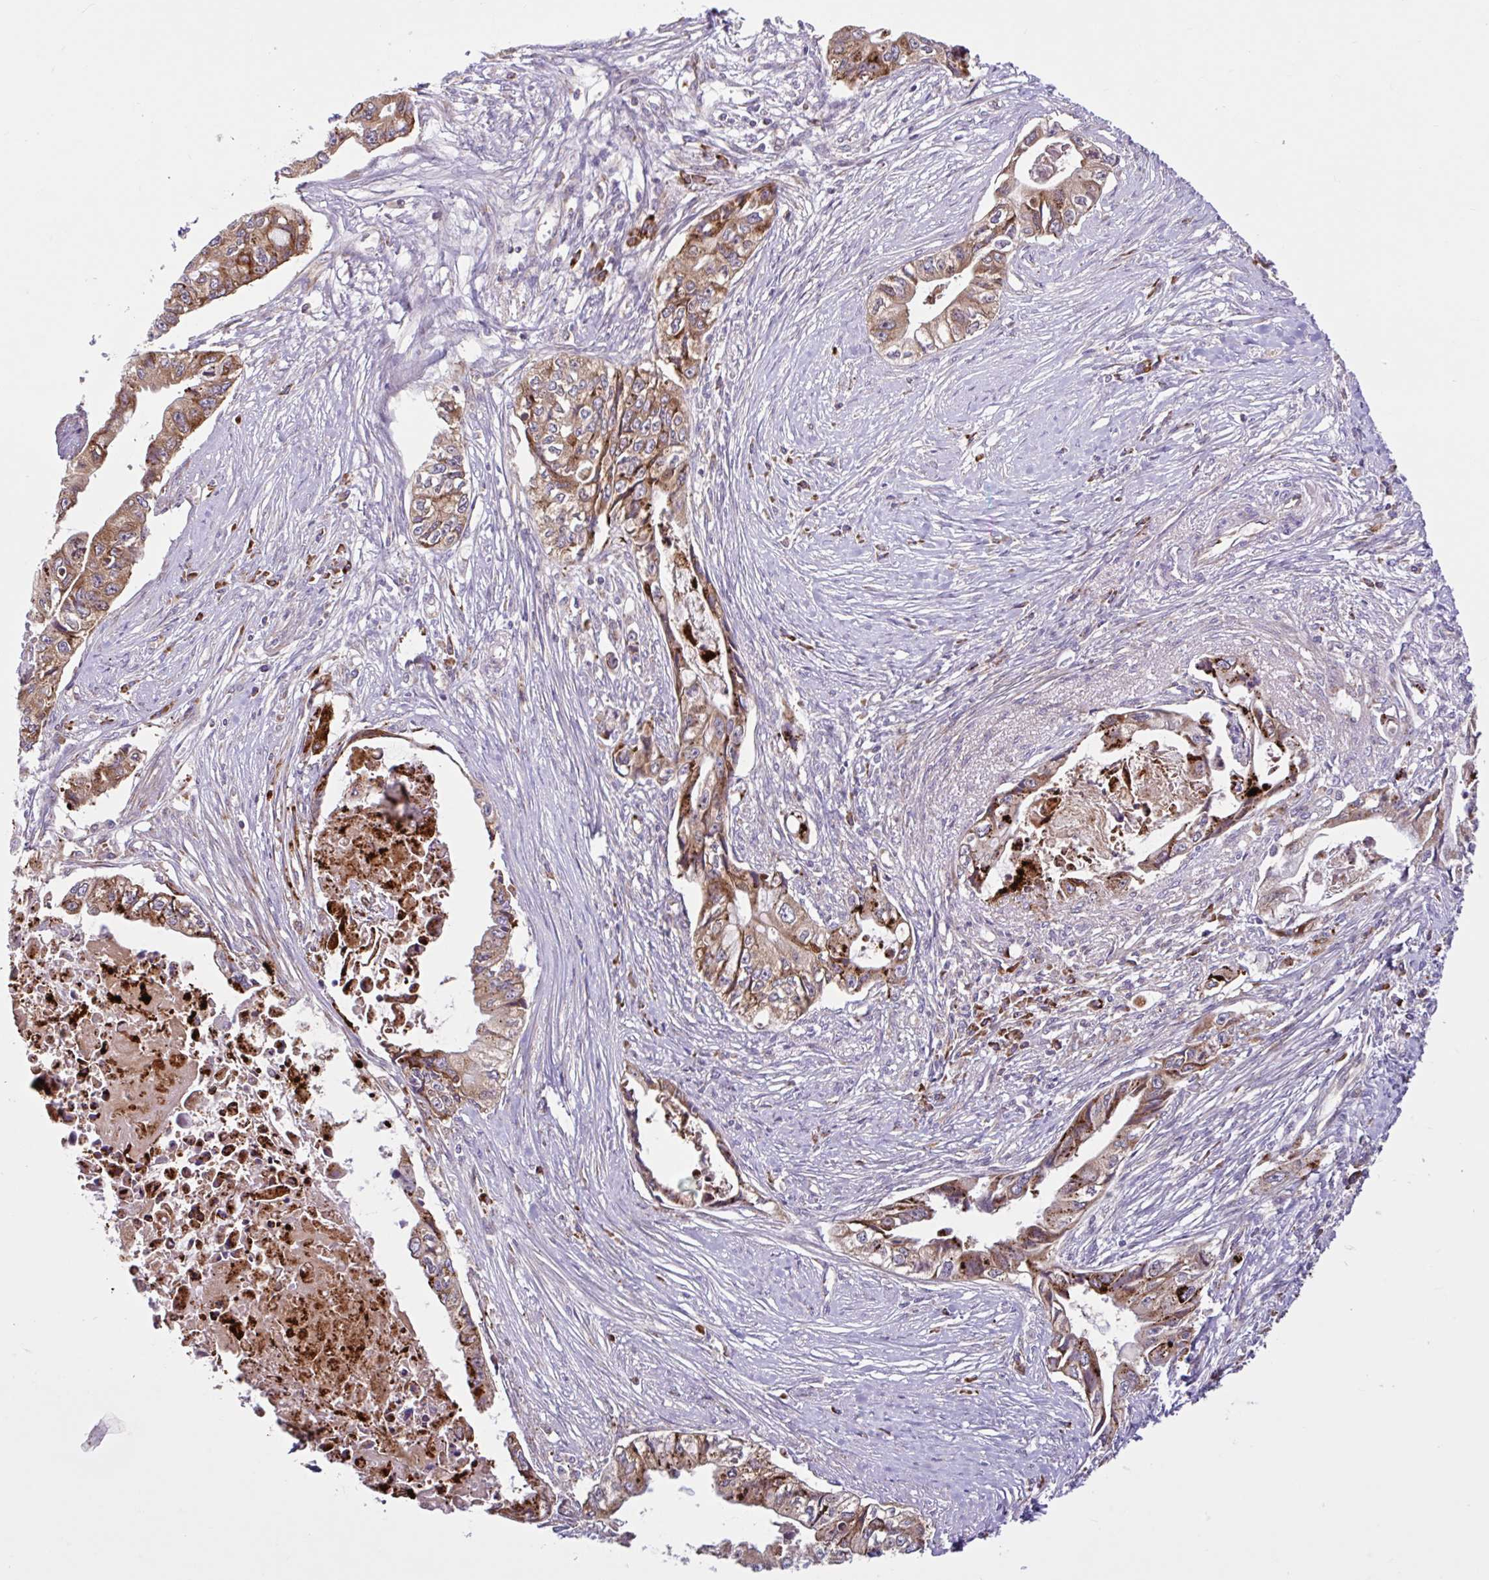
{"staining": {"intensity": "moderate", "quantity": ">75%", "location": "cytoplasmic/membranous"}, "tissue": "pancreatic cancer", "cell_type": "Tumor cells", "image_type": "cancer", "snomed": [{"axis": "morphology", "description": "Adenocarcinoma, NOS"}, {"axis": "topography", "description": "Pancreas"}], "caption": "Approximately >75% of tumor cells in human pancreatic cancer display moderate cytoplasmic/membranous protein positivity as visualized by brown immunohistochemical staining.", "gene": "NTPCR", "patient": {"sex": "male", "age": 66}}